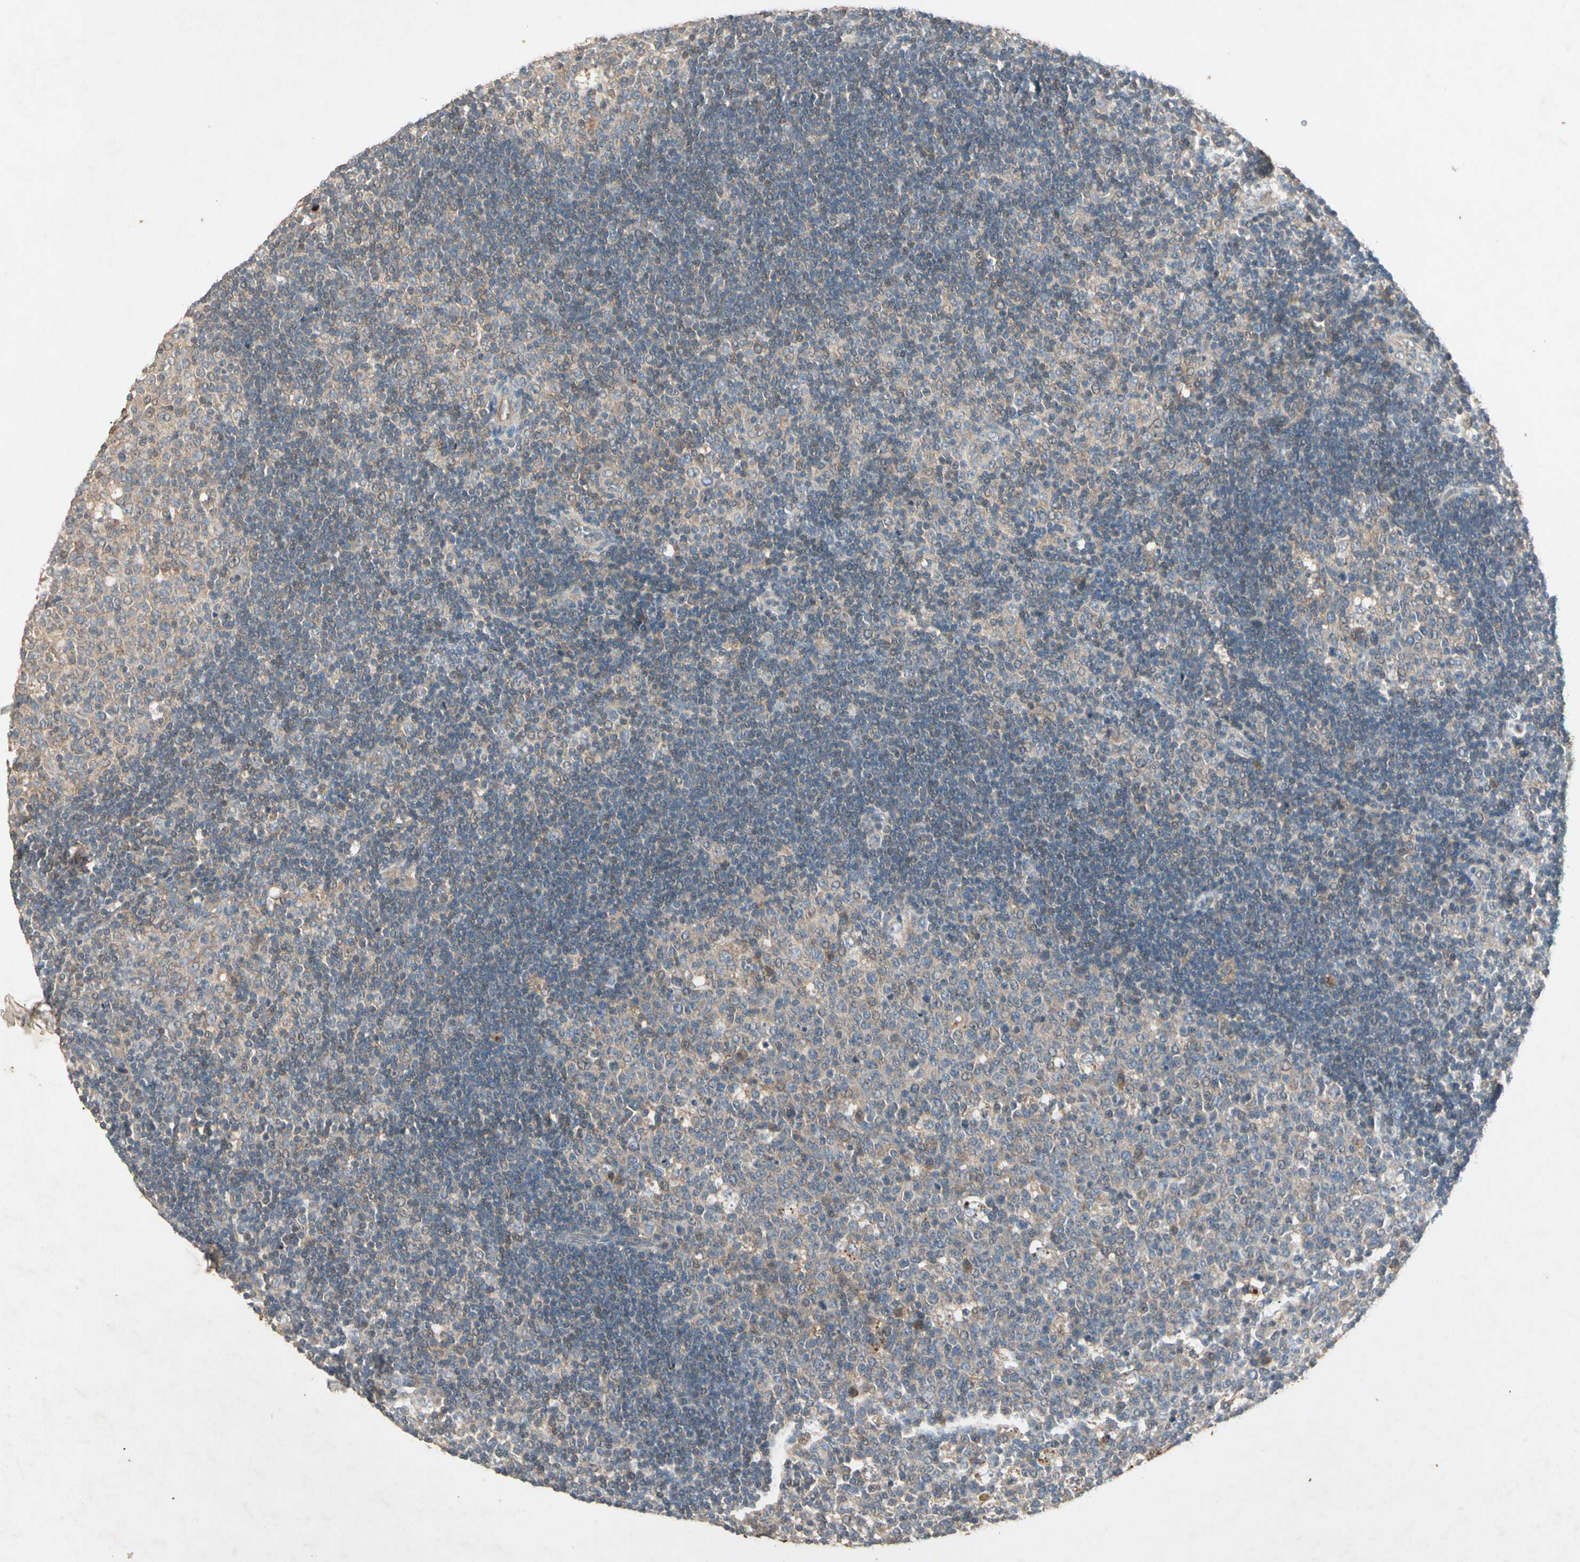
{"staining": {"intensity": "weak", "quantity": "25%-75%", "location": "cytoplasmic/membranous"}, "tissue": "lymph node", "cell_type": "Germinal center cells", "image_type": "normal", "snomed": [{"axis": "morphology", "description": "Normal tissue, NOS"}, {"axis": "topography", "description": "Lymph node"}, {"axis": "topography", "description": "Salivary gland"}], "caption": "Immunohistochemical staining of benign human lymph node shows weak cytoplasmic/membranous protein positivity in approximately 25%-75% of germinal center cells. Nuclei are stained in blue.", "gene": "GPLD1", "patient": {"sex": "male", "age": 8}}